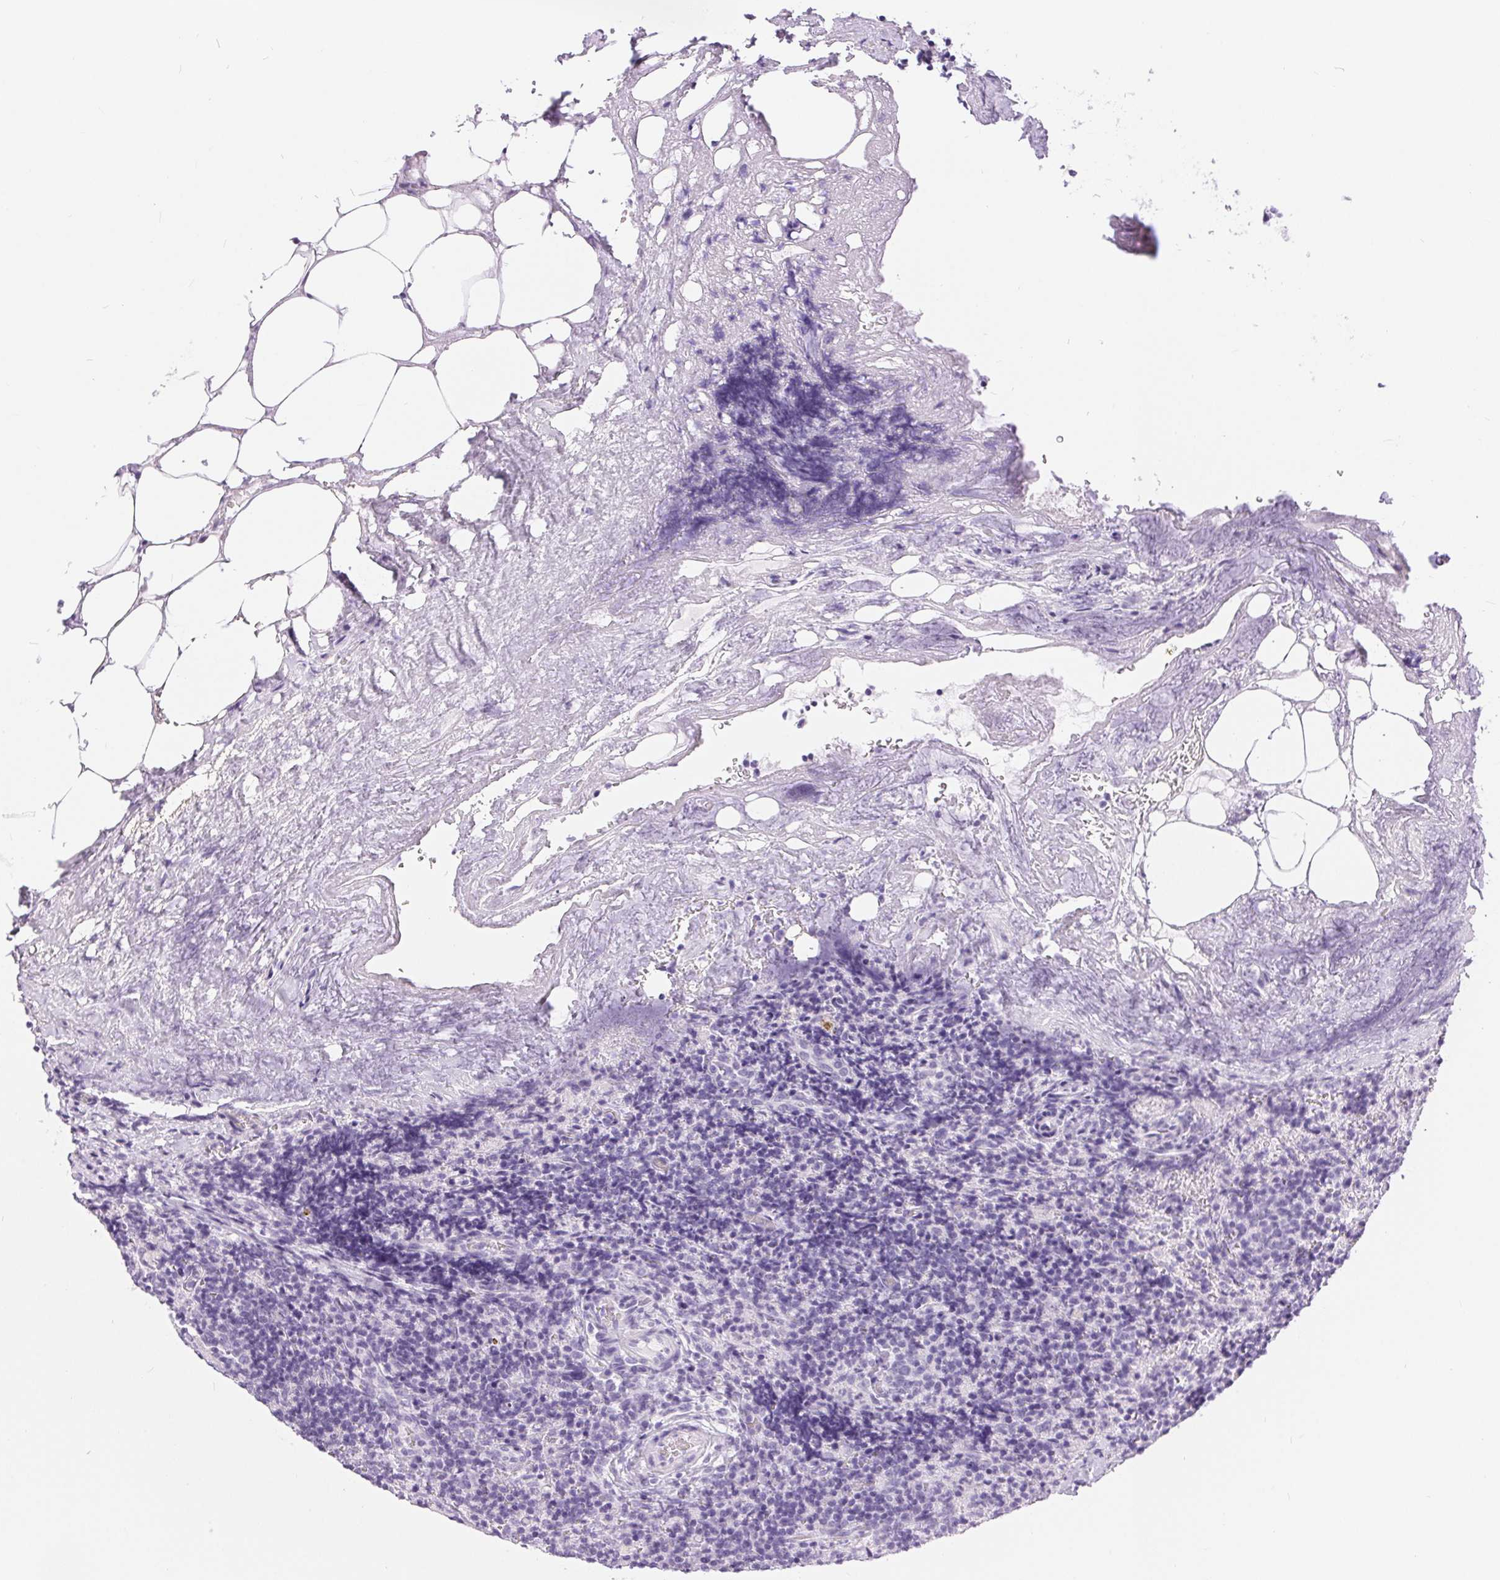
{"staining": {"intensity": "negative", "quantity": "none", "location": "none"}, "tissue": "lymph node", "cell_type": "Germinal center cells", "image_type": "normal", "snomed": [{"axis": "morphology", "description": "Normal tissue, NOS"}, {"axis": "topography", "description": "Lymph node"}], "caption": "IHC photomicrograph of normal lymph node stained for a protein (brown), which reveals no positivity in germinal center cells.", "gene": "XDH", "patient": {"sex": "male", "age": 67}}